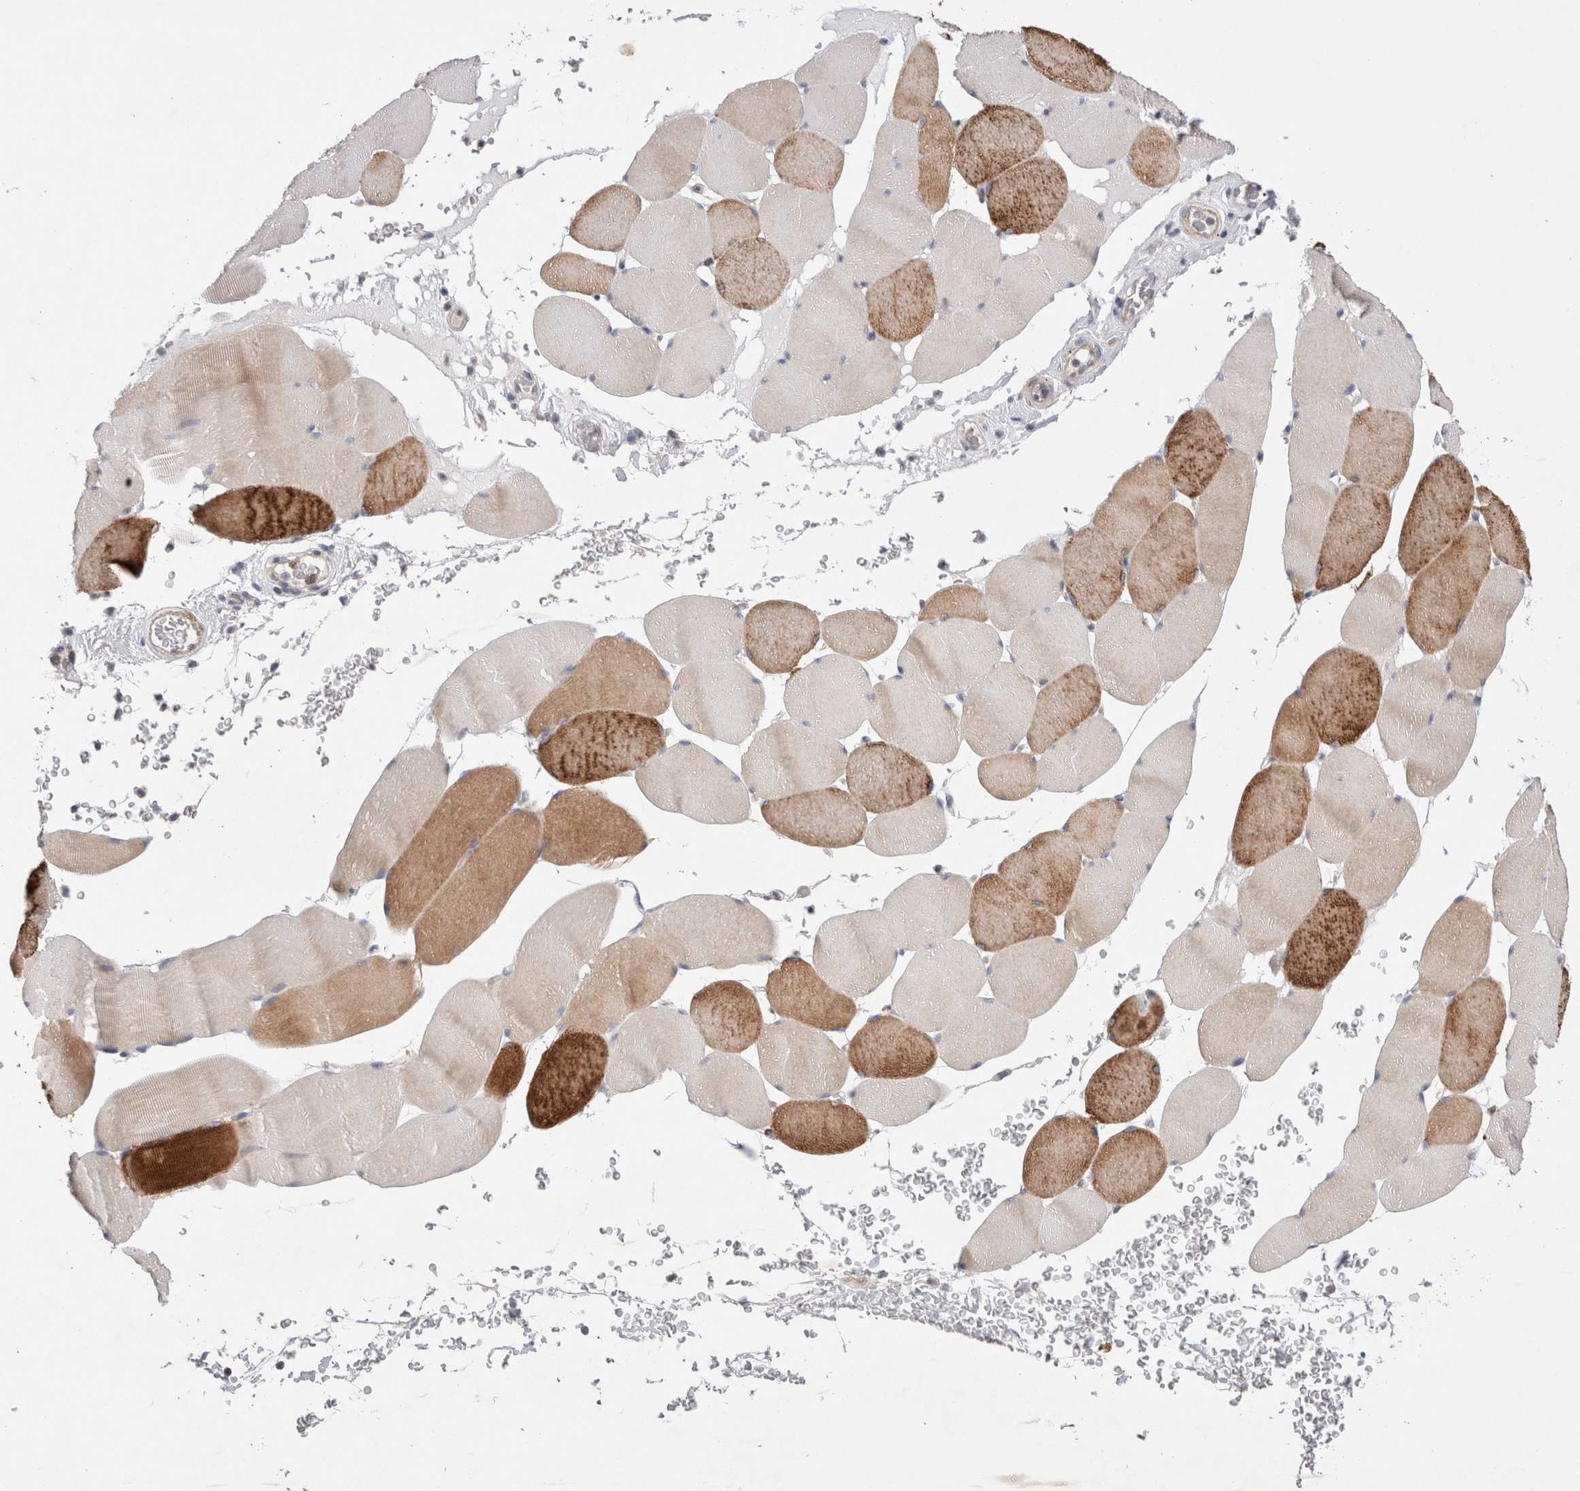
{"staining": {"intensity": "strong", "quantity": ">75%", "location": "cytoplasmic/membranous"}, "tissue": "skeletal muscle", "cell_type": "Myocytes", "image_type": "normal", "snomed": [{"axis": "morphology", "description": "Normal tissue, NOS"}, {"axis": "topography", "description": "Skeletal muscle"}], "caption": "Protein staining demonstrates strong cytoplasmic/membranous expression in about >75% of myocytes in benign skeletal muscle. Ihc stains the protein in brown and the nuclei are stained blue.", "gene": "TBC1D16", "patient": {"sex": "male", "age": 62}}